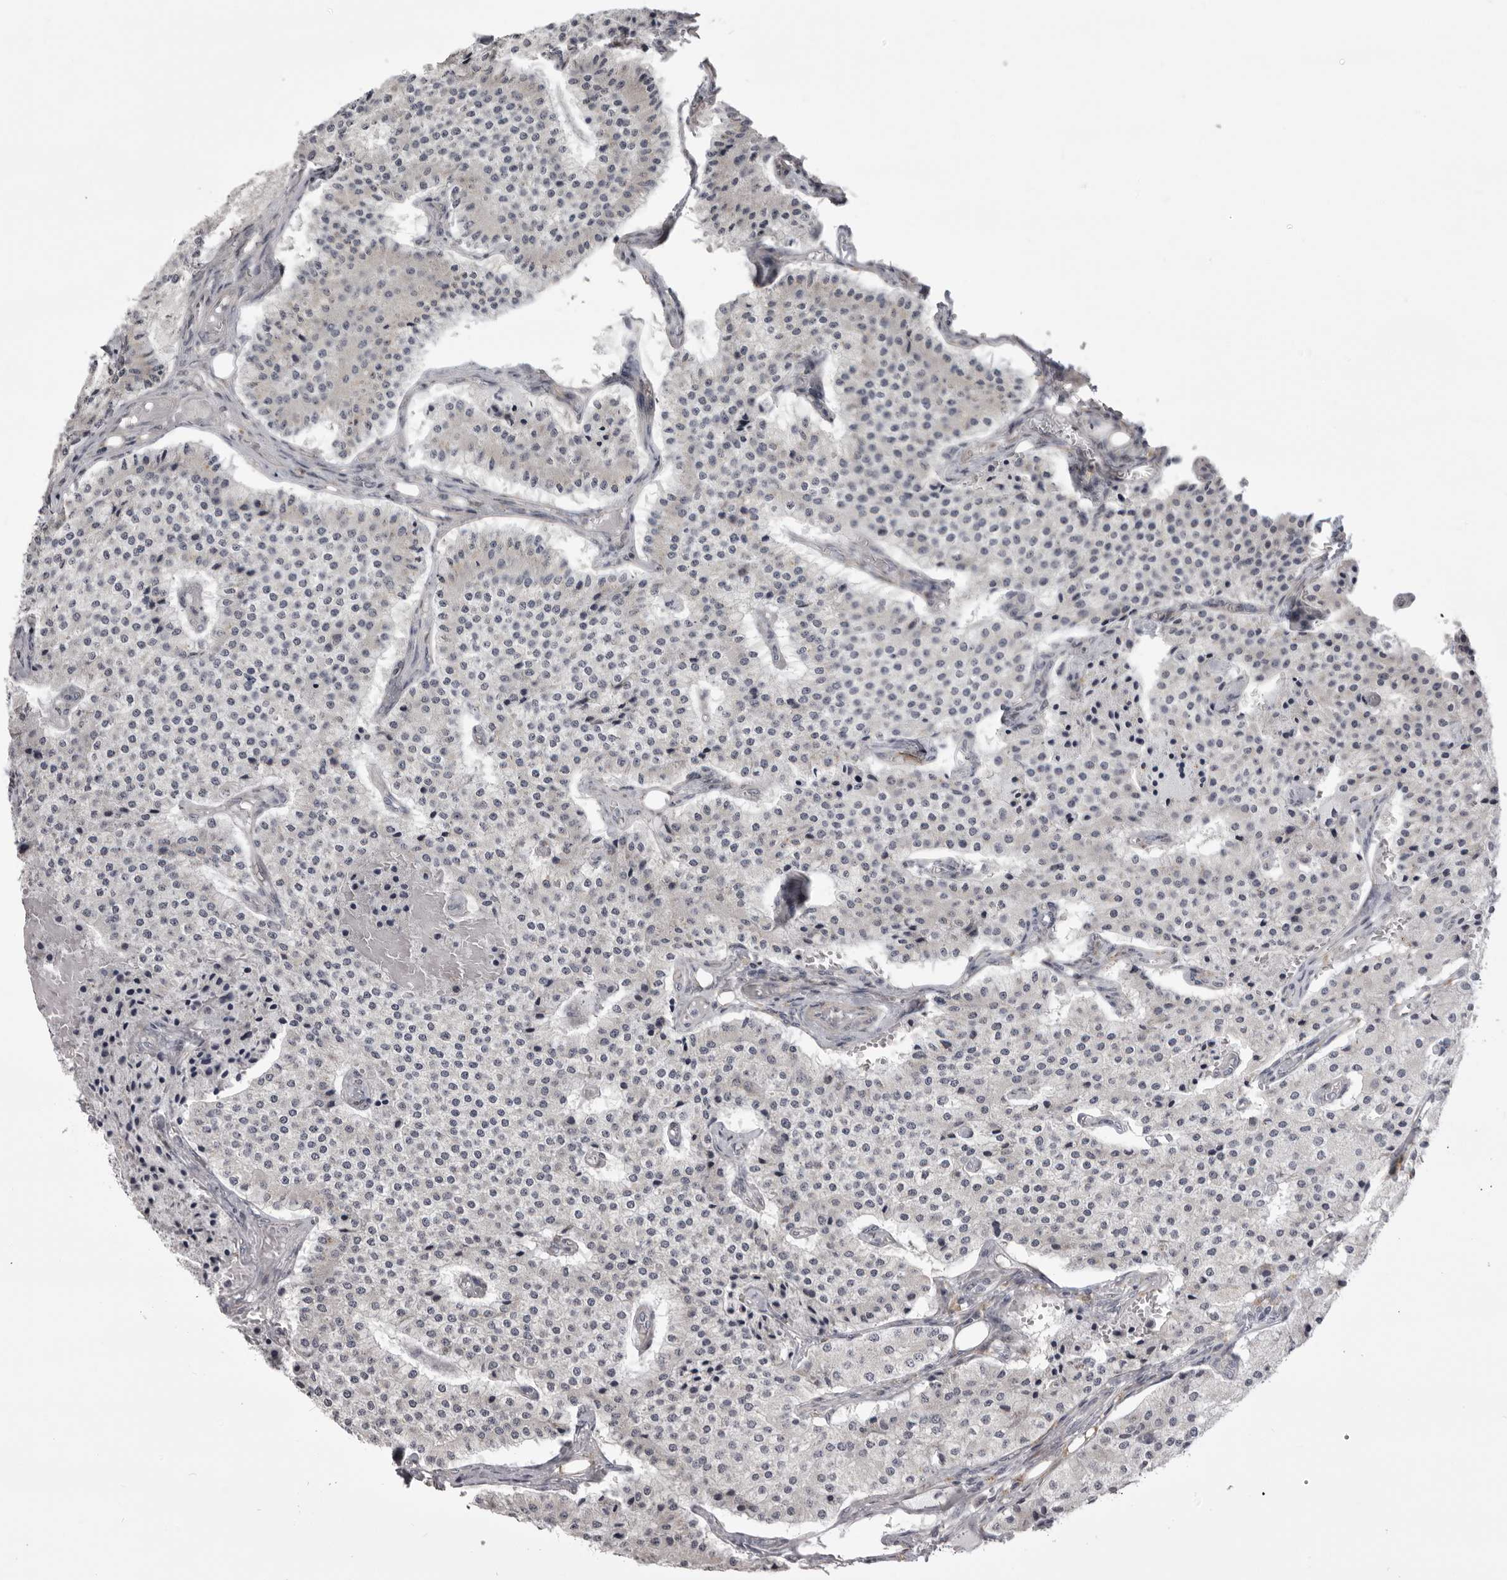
{"staining": {"intensity": "negative", "quantity": "none", "location": "none"}, "tissue": "carcinoid", "cell_type": "Tumor cells", "image_type": "cancer", "snomed": [{"axis": "morphology", "description": "Carcinoid, malignant, NOS"}, {"axis": "topography", "description": "Colon"}], "caption": "A photomicrograph of human carcinoid is negative for staining in tumor cells.", "gene": "NCEH1", "patient": {"sex": "female", "age": 52}}